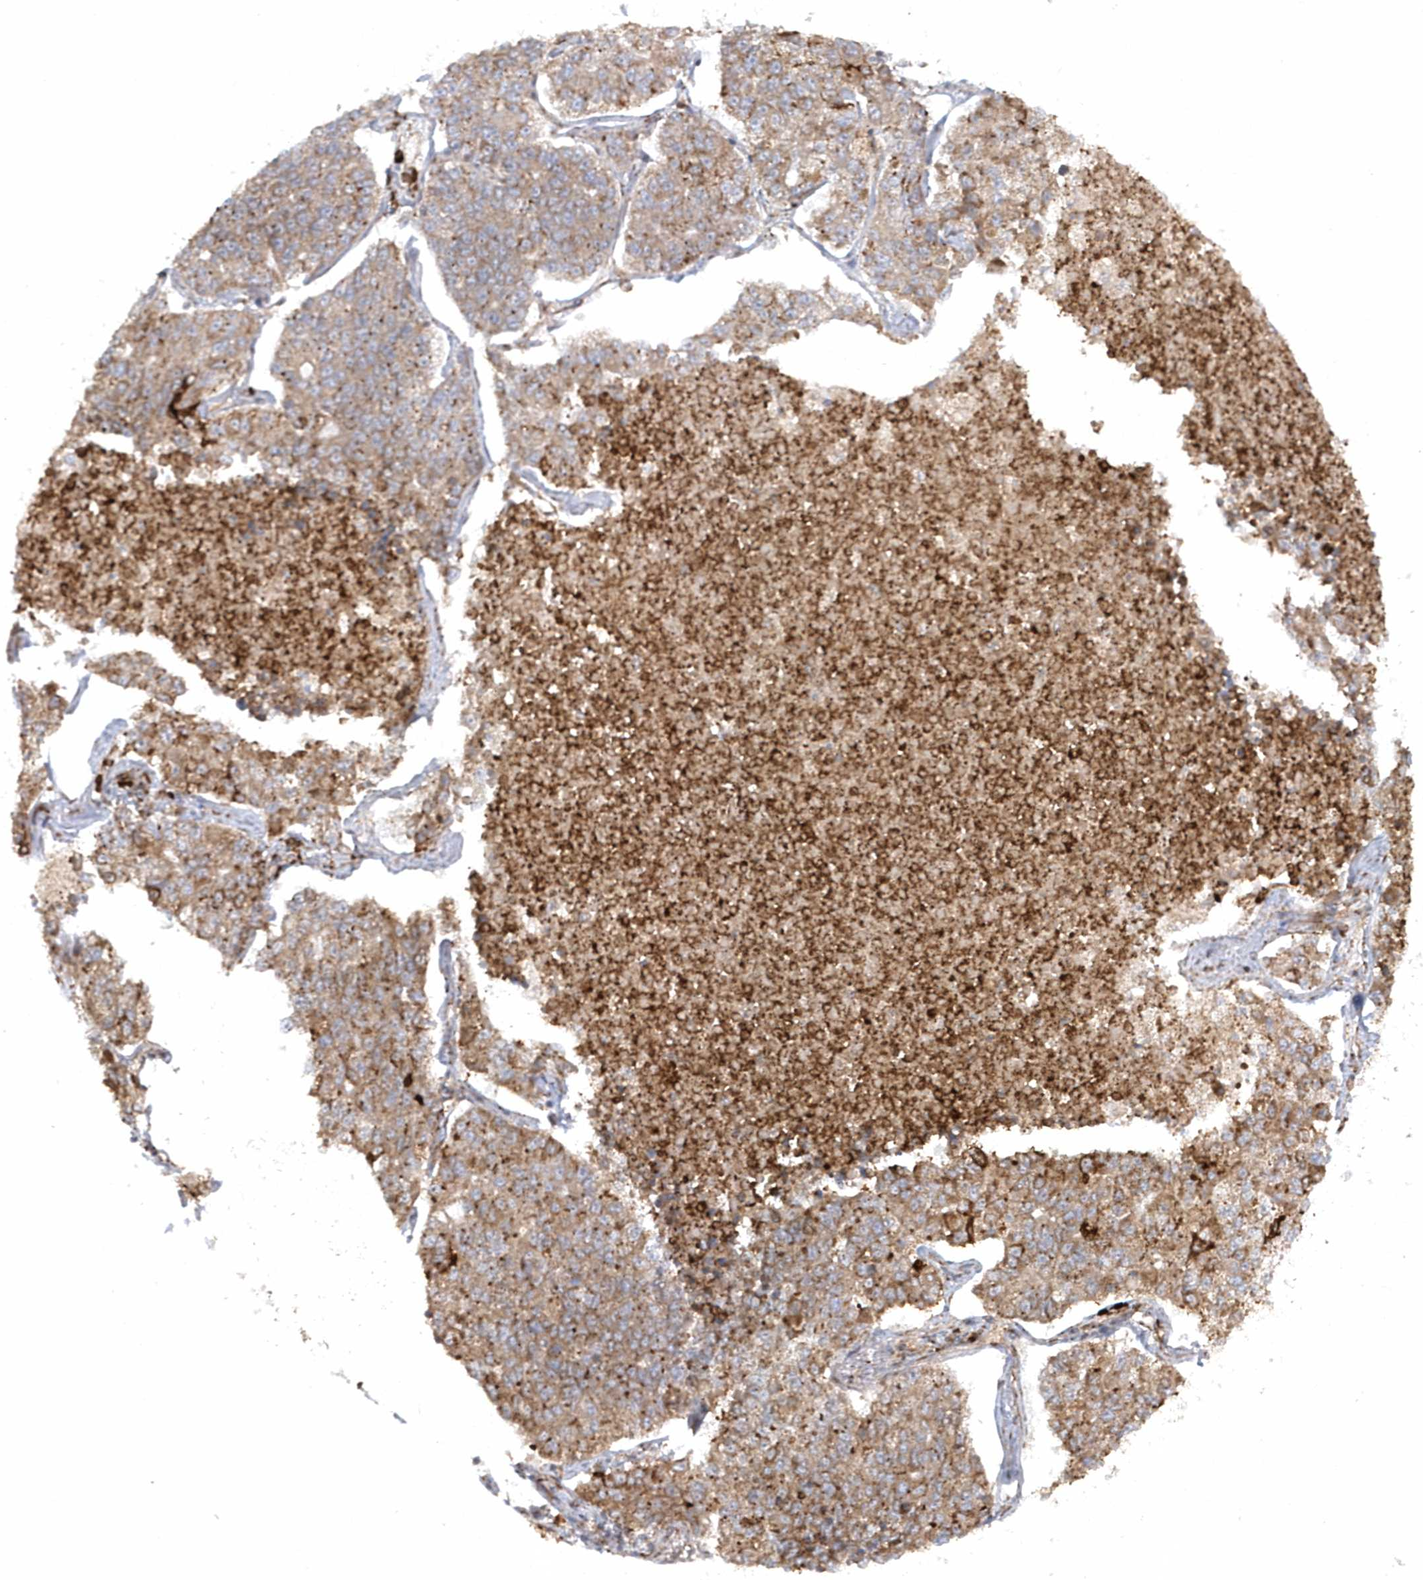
{"staining": {"intensity": "moderate", "quantity": ">75%", "location": "cytoplasmic/membranous"}, "tissue": "lung cancer", "cell_type": "Tumor cells", "image_type": "cancer", "snomed": [{"axis": "morphology", "description": "Adenocarcinoma, NOS"}, {"axis": "topography", "description": "Lung"}], "caption": "Immunohistochemistry (IHC) image of human lung cancer stained for a protein (brown), which demonstrates medium levels of moderate cytoplasmic/membranous positivity in about >75% of tumor cells.", "gene": "SH3BP2", "patient": {"sex": "male", "age": 49}}